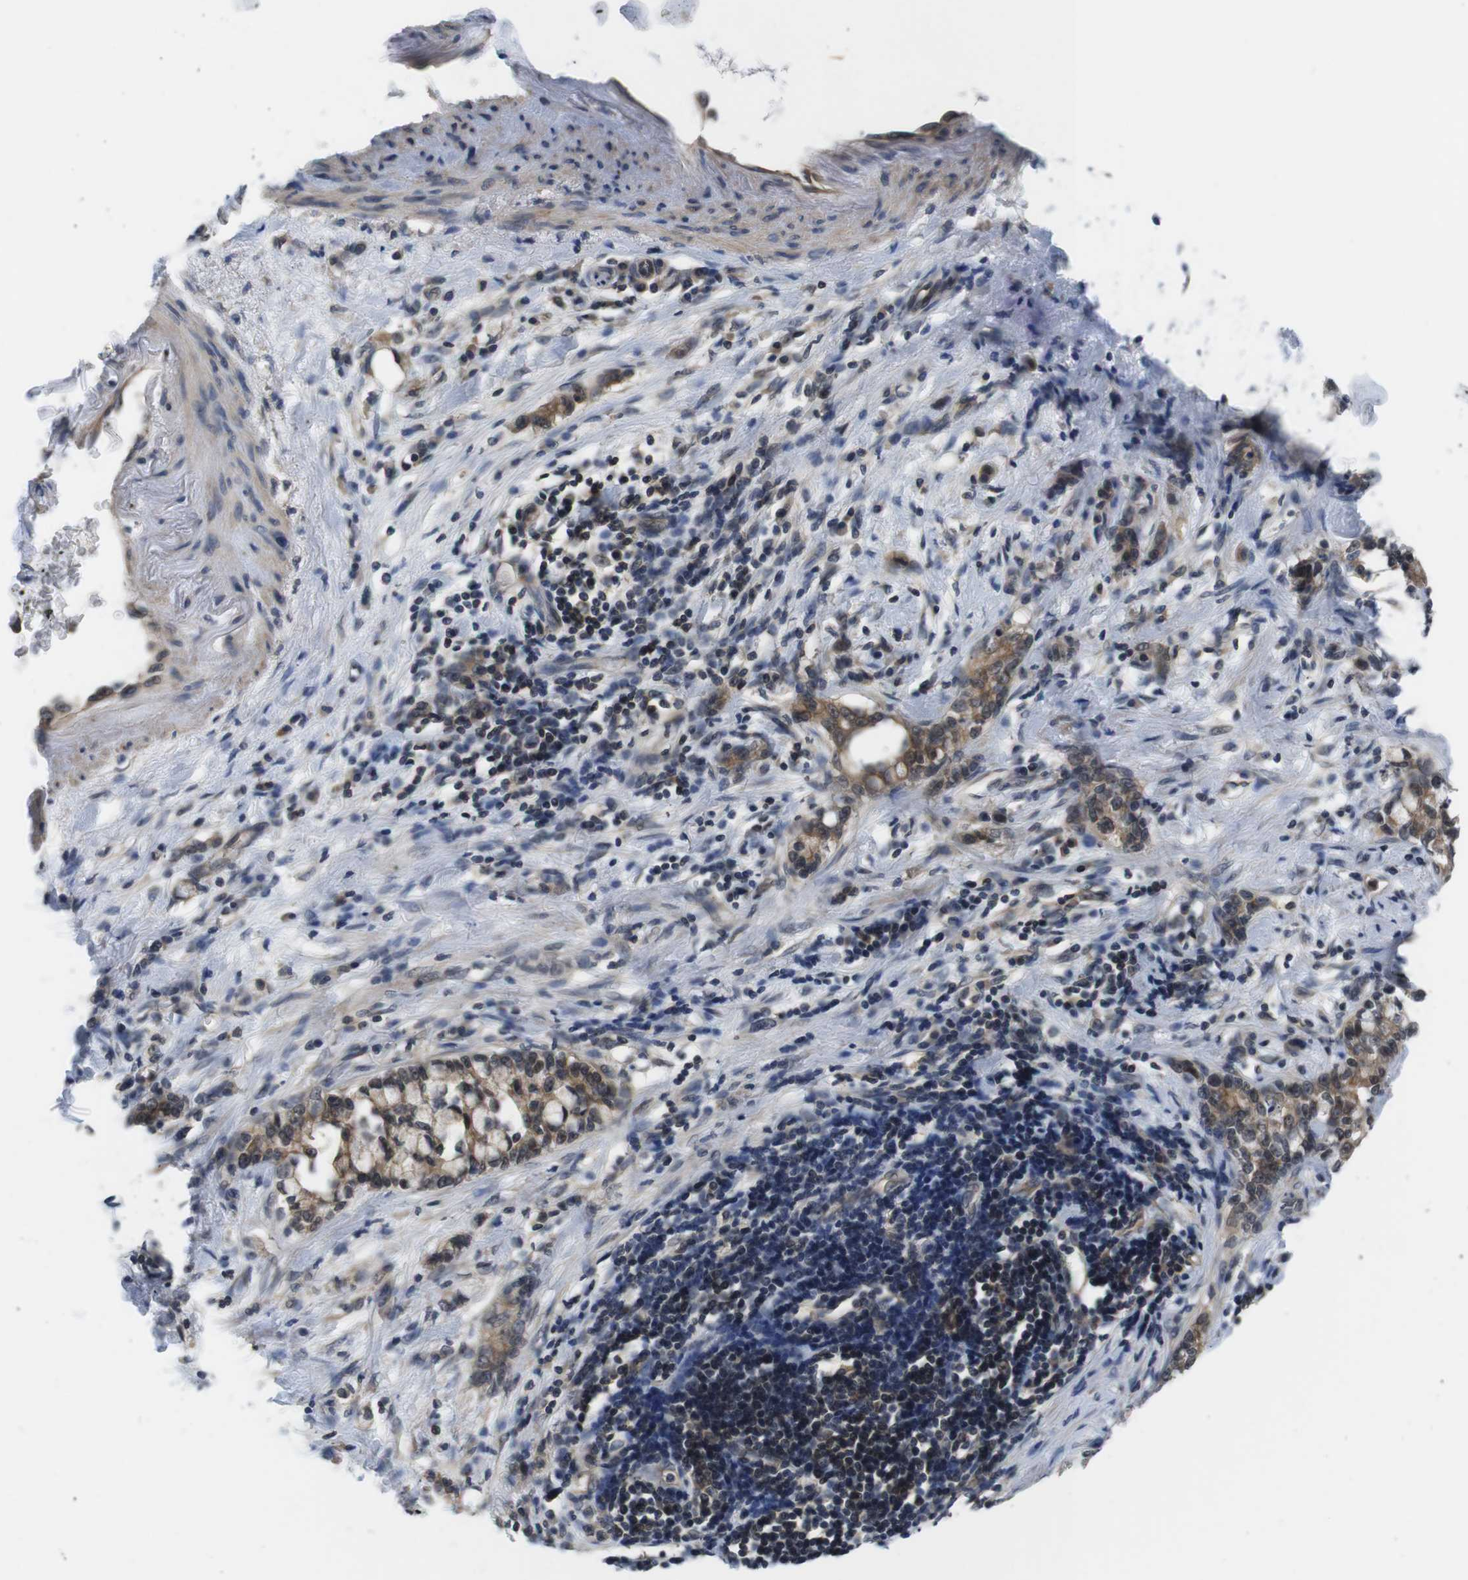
{"staining": {"intensity": "moderate", "quantity": ">75%", "location": "cytoplasmic/membranous"}, "tissue": "stomach cancer", "cell_type": "Tumor cells", "image_type": "cancer", "snomed": [{"axis": "morphology", "description": "Adenocarcinoma, NOS"}, {"axis": "topography", "description": "Stomach, lower"}], "caption": "This is an image of IHC staining of stomach cancer, which shows moderate positivity in the cytoplasmic/membranous of tumor cells.", "gene": "FADD", "patient": {"sex": "male", "age": 88}}